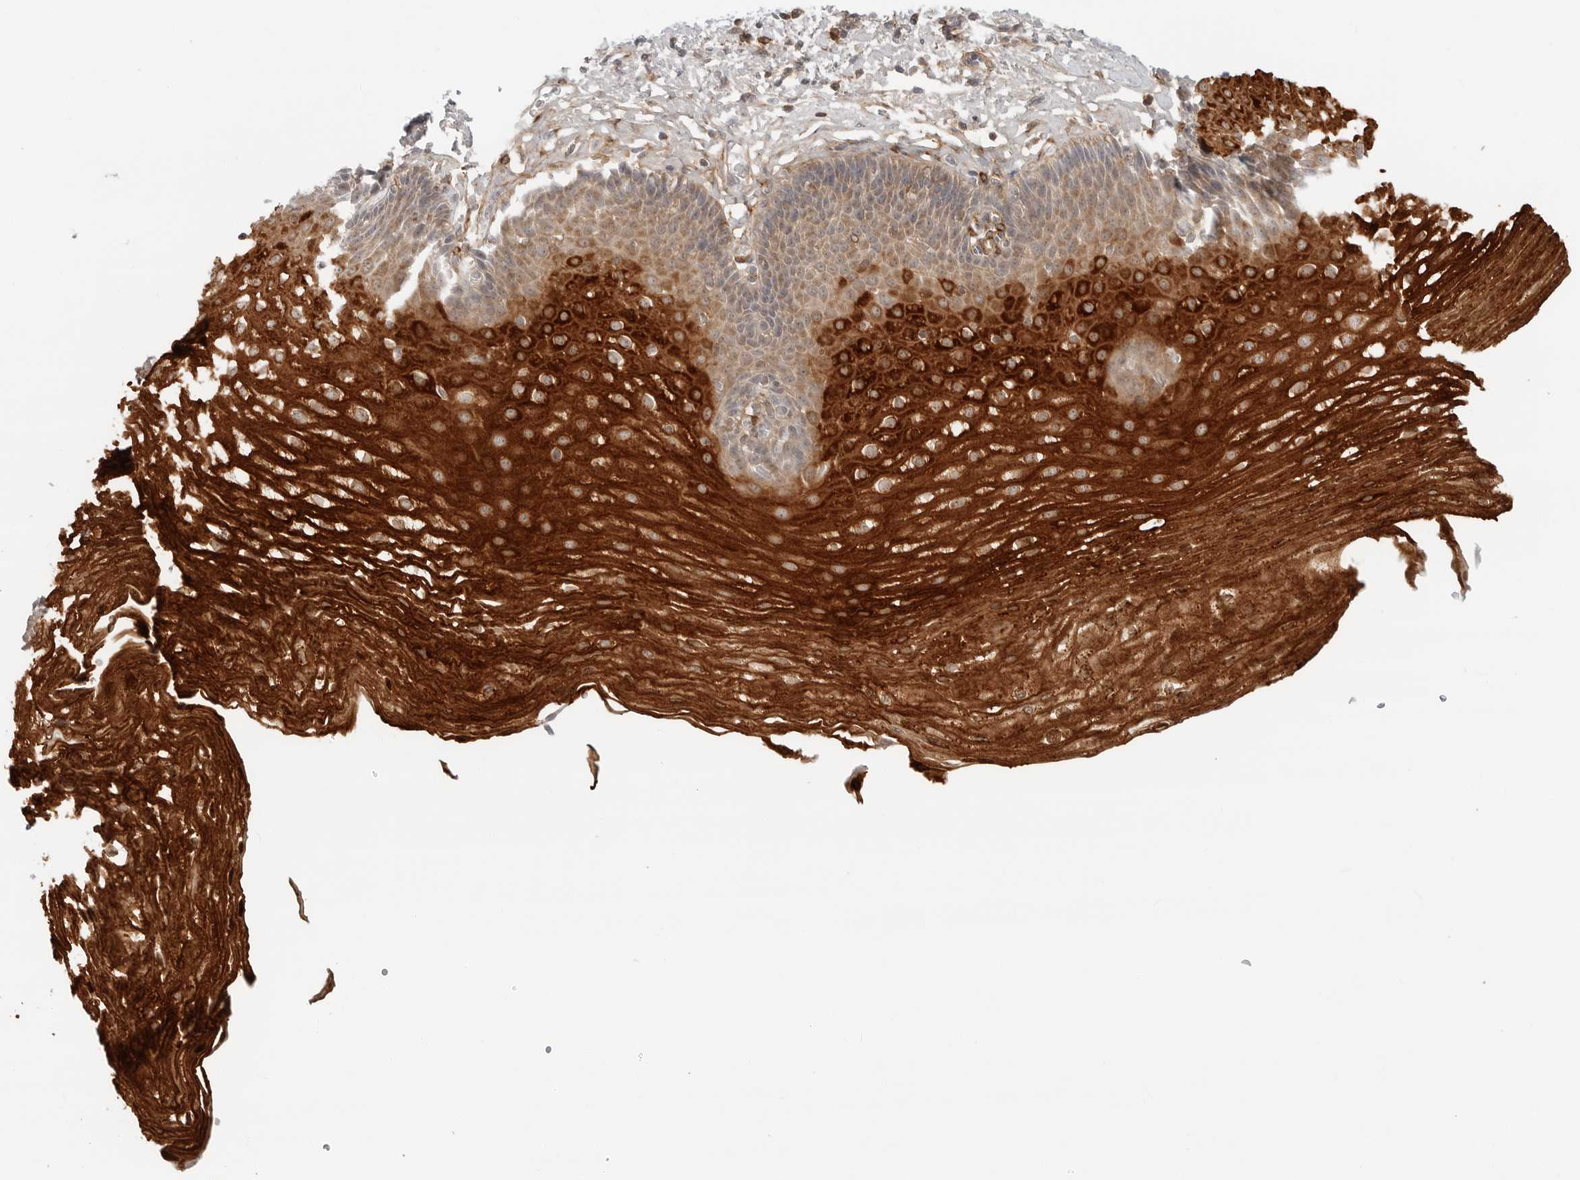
{"staining": {"intensity": "strong", "quantity": "25%-75%", "location": "cytoplasmic/membranous"}, "tissue": "esophagus", "cell_type": "Squamous epithelial cells", "image_type": "normal", "snomed": [{"axis": "morphology", "description": "Normal tissue, NOS"}, {"axis": "topography", "description": "Esophagus"}], "caption": "Immunohistochemistry staining of unremarkable esophagus, which demonstrates high levels of strong cytoplasmic/membranous expression in about 25%-75% of squamous epithelial cells indicating strong cytoplasmic/membranous protein positivity. The staining was performed using DAB (3,3'-diaminobenzidine) (brown) for protein detection and nuclei were counterstained in hematoxylin (blue).", "gene": "C1QTNF1", "patient": {"sex": "female", "age": 66}}